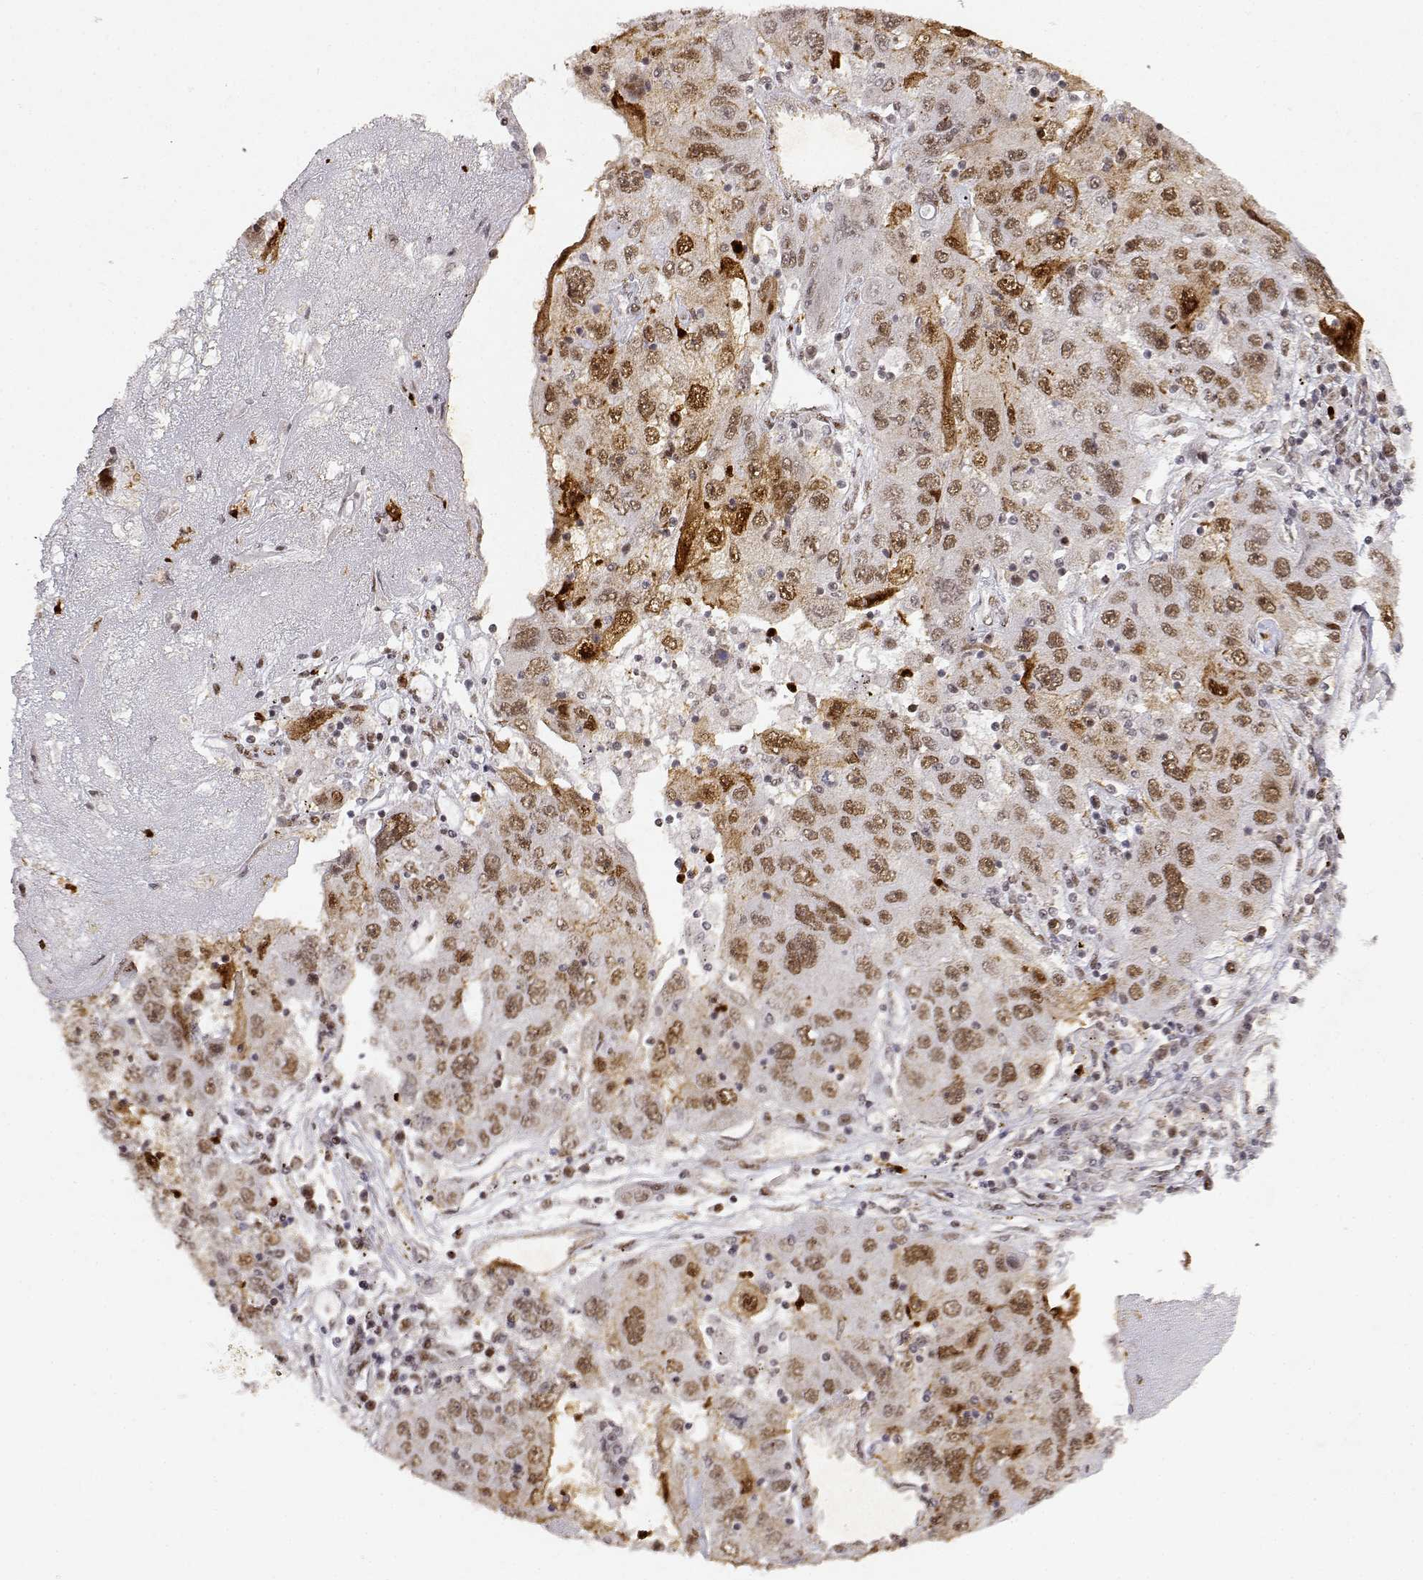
{"staining": {"intensity": "moderate", "quantity": ">75%", "location": "nuclear"}, "tissue": "stomach cancer", "cell_type": "Tumor cells", "image_type": "cancer", "snomed": [{"axis": "morphology", "description": "Adenocarcinoma, NOS"}, {"axis": "topography", "description": "Stomach"}], "caption": "IHC of stomach cancer reveals medium levels of moderate nuclear positivity in about >75% of tumor cells. (DAB IHC with brightfield microscopy, high magnification).", "gene": "RSF1", "patient": {"sex": "male", "age": 56}}